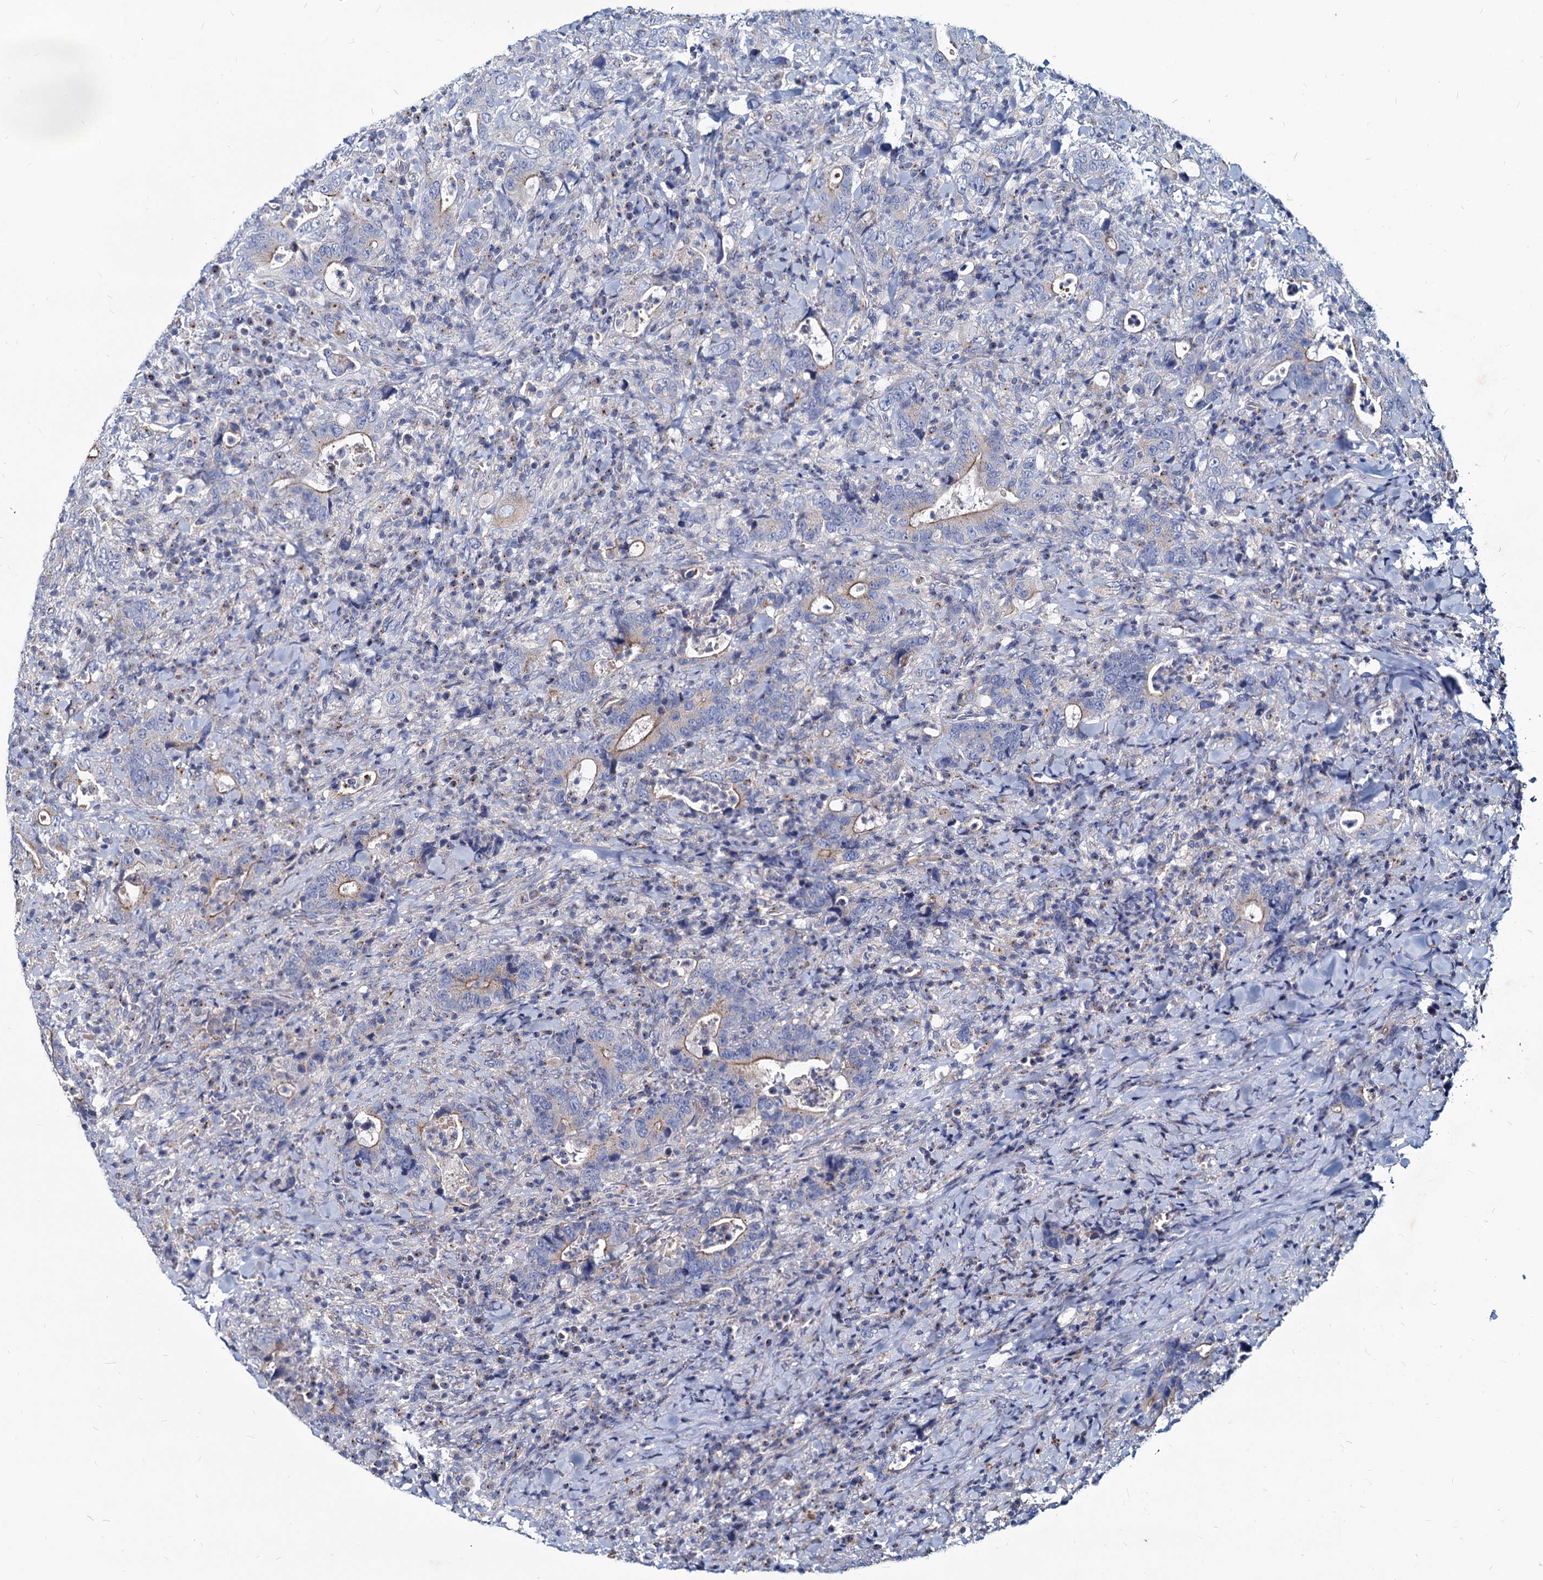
{"staining": {"intensity": "weak", "quantity": "25%-75%", "location": "cytoplasmic/membranous"}, "tissue": "colorectal cancer", "cell_type": "Tumor cells", "image_type": "cancer", "snomed": [{"axis": "morphology", "description": "Adenocarcinoma, NOS"}, {"axis": "topography", "description": "Colon"}], "caption": "DAB immunohistochemical staining of adenocarcinoma (colorectal) displays weak cytoplasmic/membranous protein staining in about 25%-75% of tumor cells.", "gene": "AGBL4", "patient": {"sex": "female", "age": 75}}